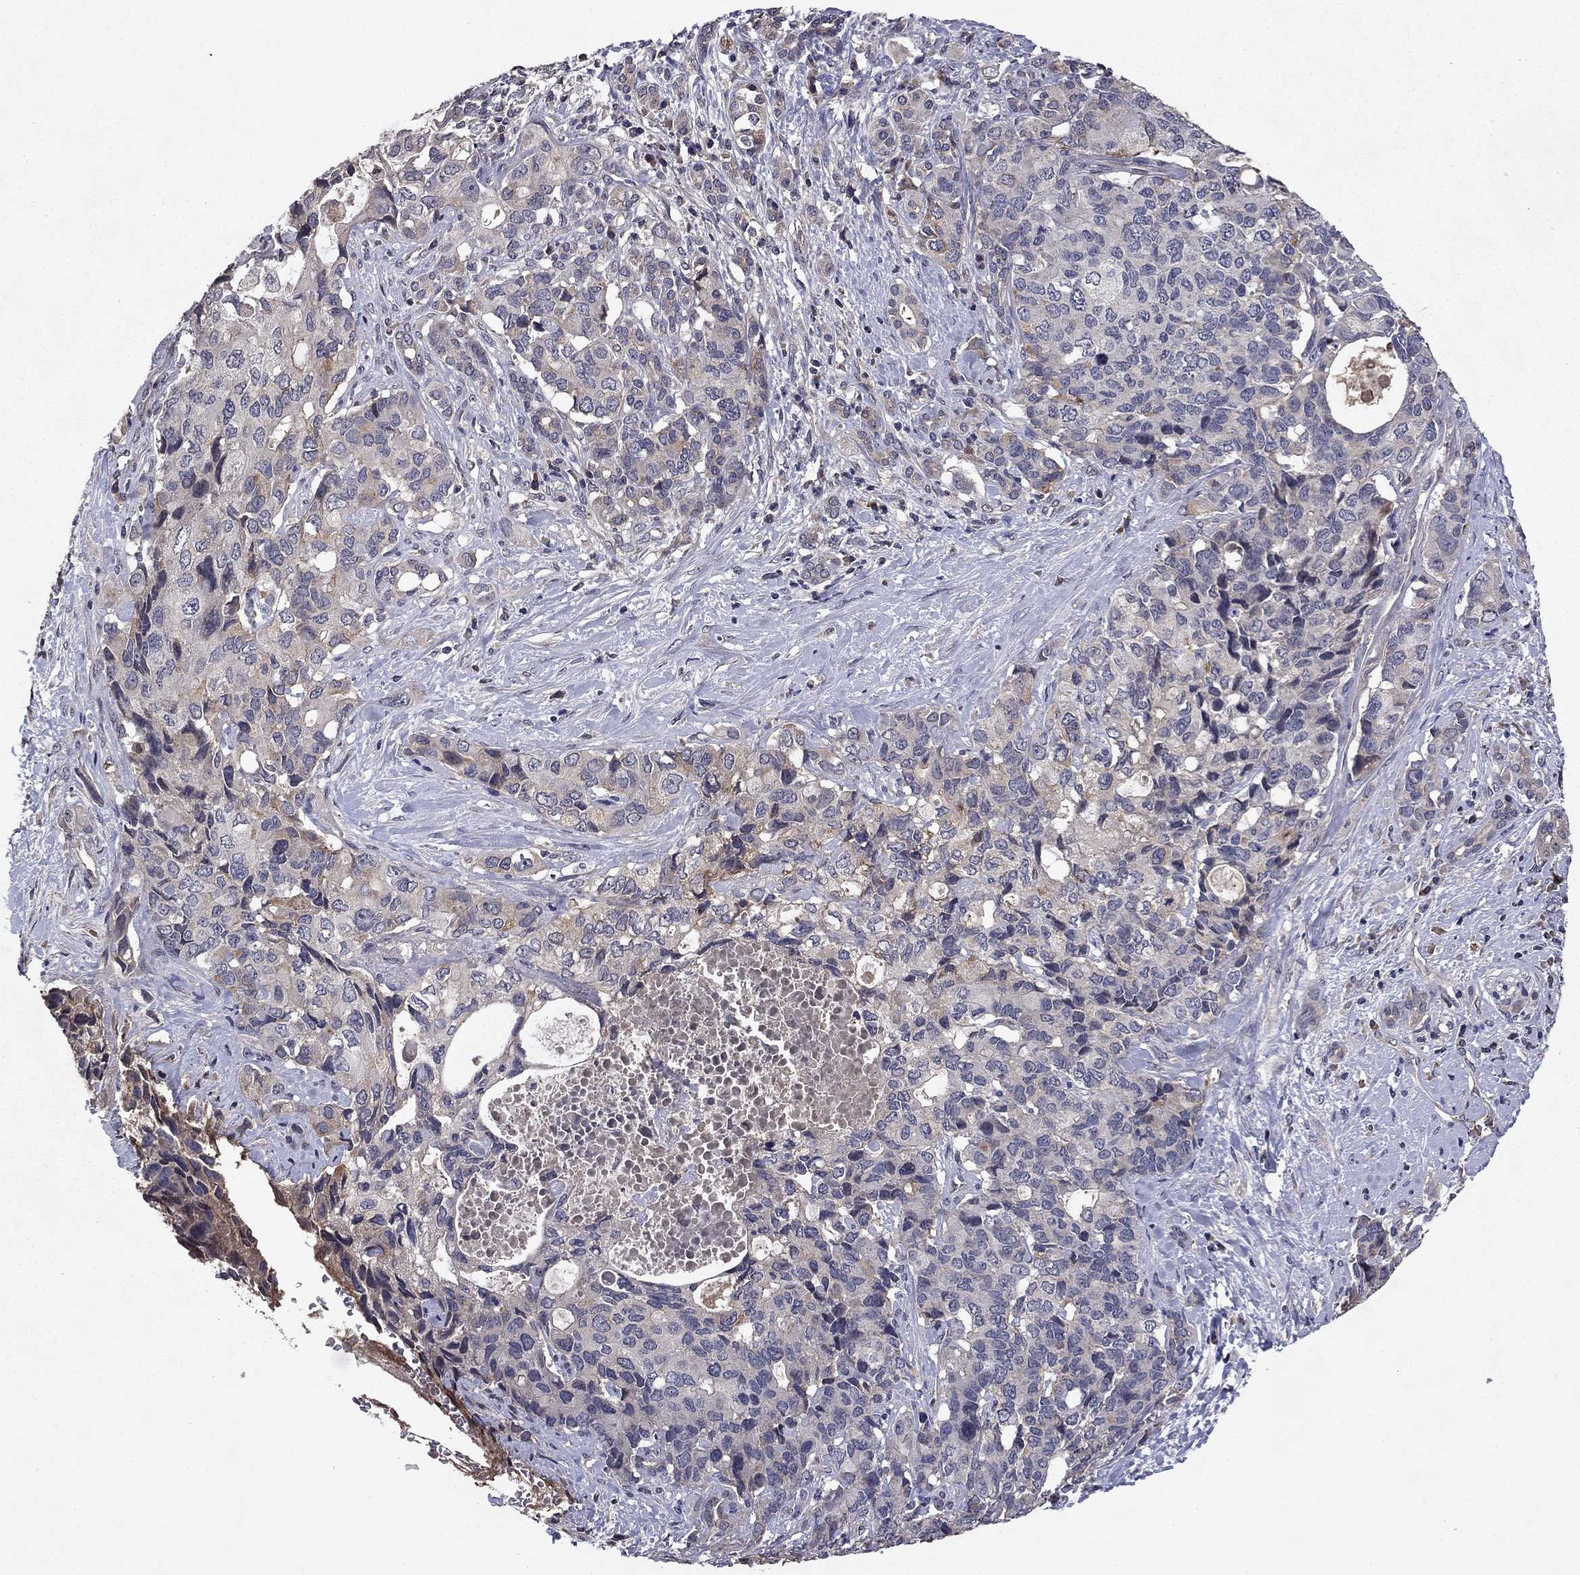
{"staining": {"intensity": "weak", "quantity": "25%-75%", "location": "cytoplasmic/membranous"}, "tissue": "pancreatic cancer", "cell_type": "Tumor cells", "image_type": "cancer", "snomed": [{"axis": "morphology", "description": "Adenocarcinoma, NOS"}, {"axis": "topography", "description": "Pancreas"}], "caption": "Pancreatic cancer (adenocarcinoma) tissue reveals weak cytoplasmic/membranous staining in about 25%-75% of tumor cells, visualized by immunohistochemistry. (IHC, brightfield microscopy, high magnification).", "gene": "PROS1", "patient": {"sex": "female", "age": 56}}